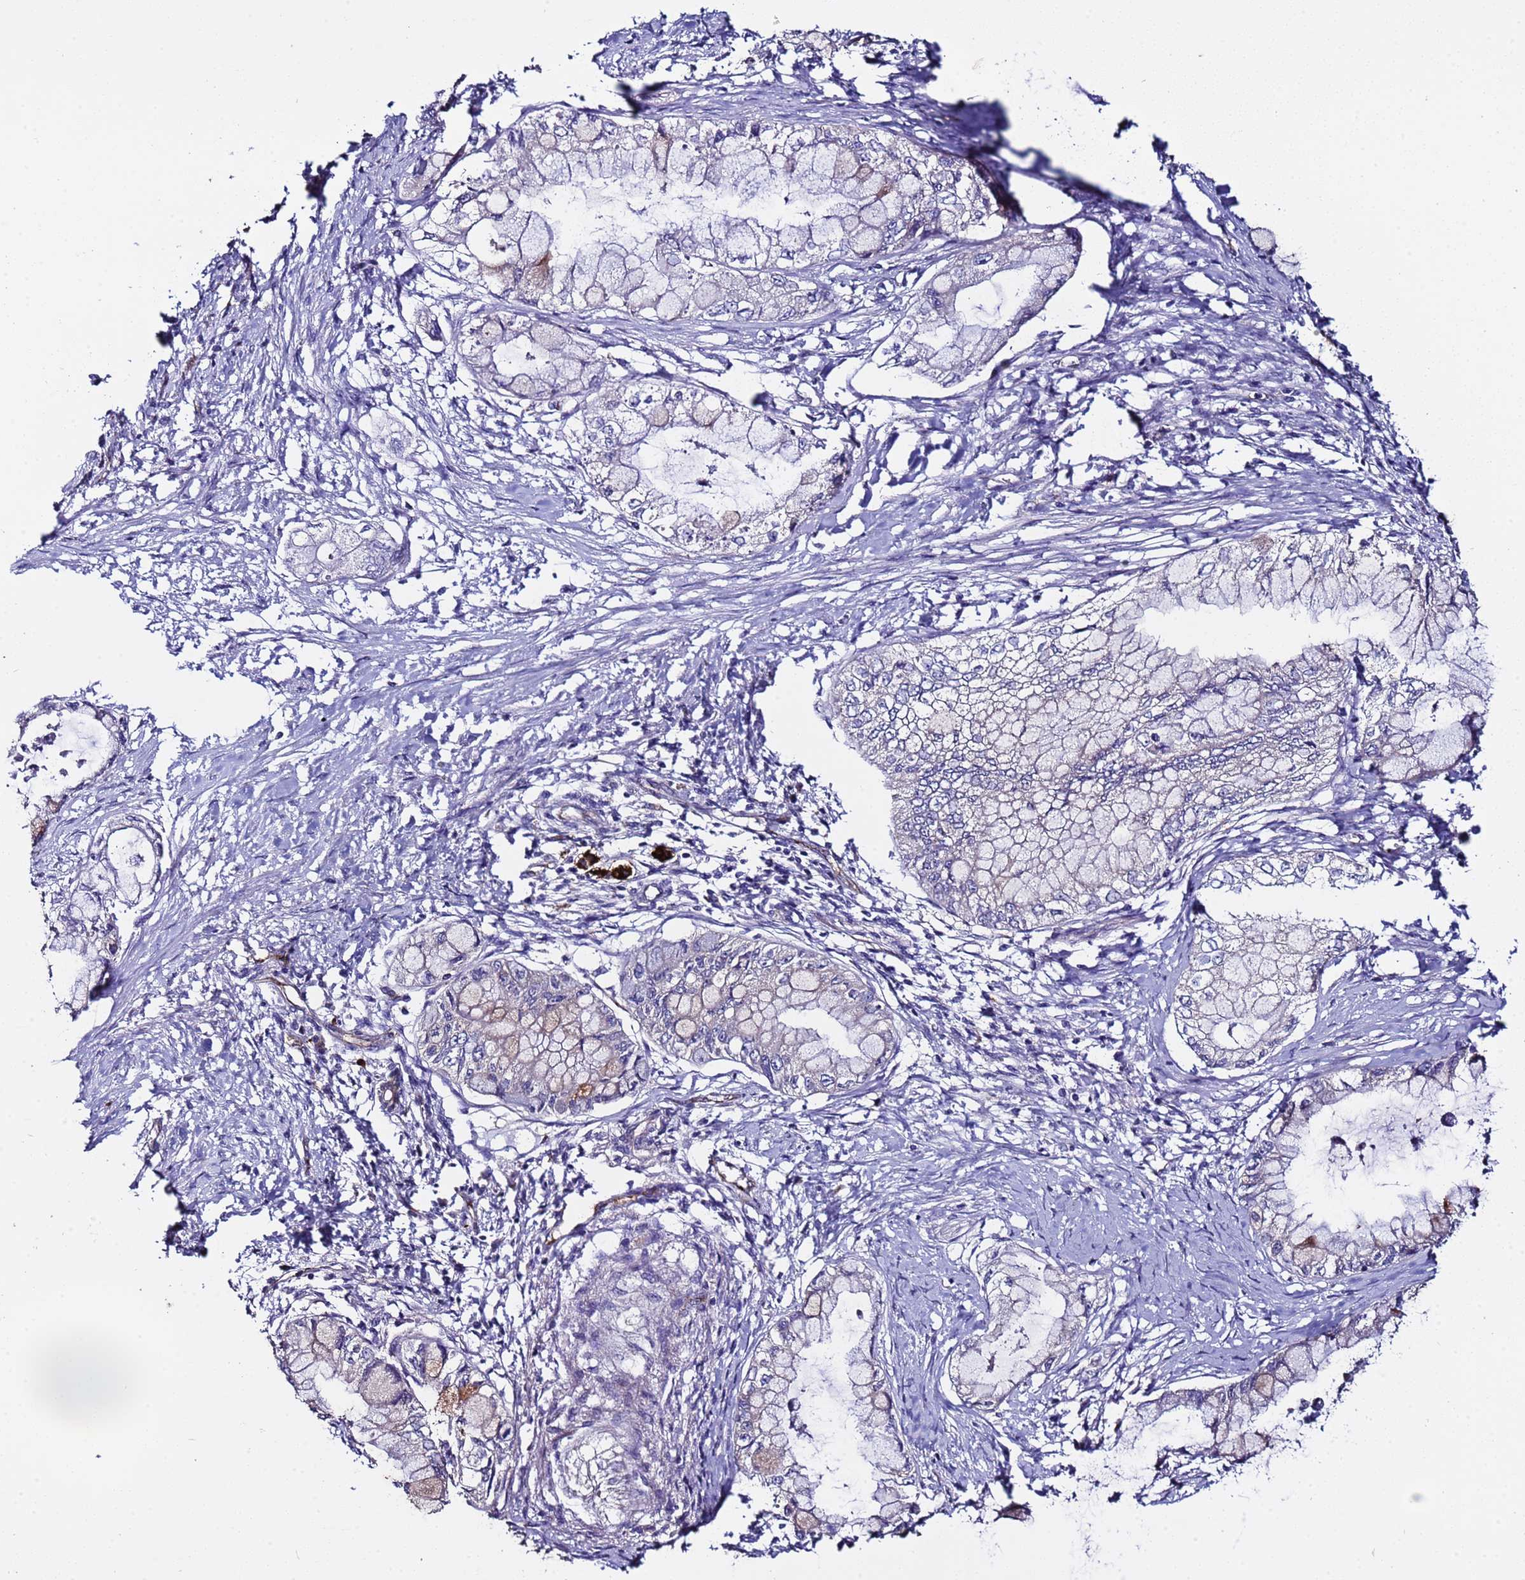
{"staining": {"intensity": "negative", "quantity": "none", "location": "none"}, "tissue": "pancreatic cancer", "cell_type": "Tumor cells", "image_type": "cancer", "snomed": [{"axis": "morphology", "description": "Adenocarcinoma, NOS"}, {"axis": "topography", "description": "Pancreas"}], "caption": "There is no significant expression in tumor cells of adenocarcinoma (pancreatic).", "gene": "ZNF248", "patient": {"sex": "male", "age": 48}}